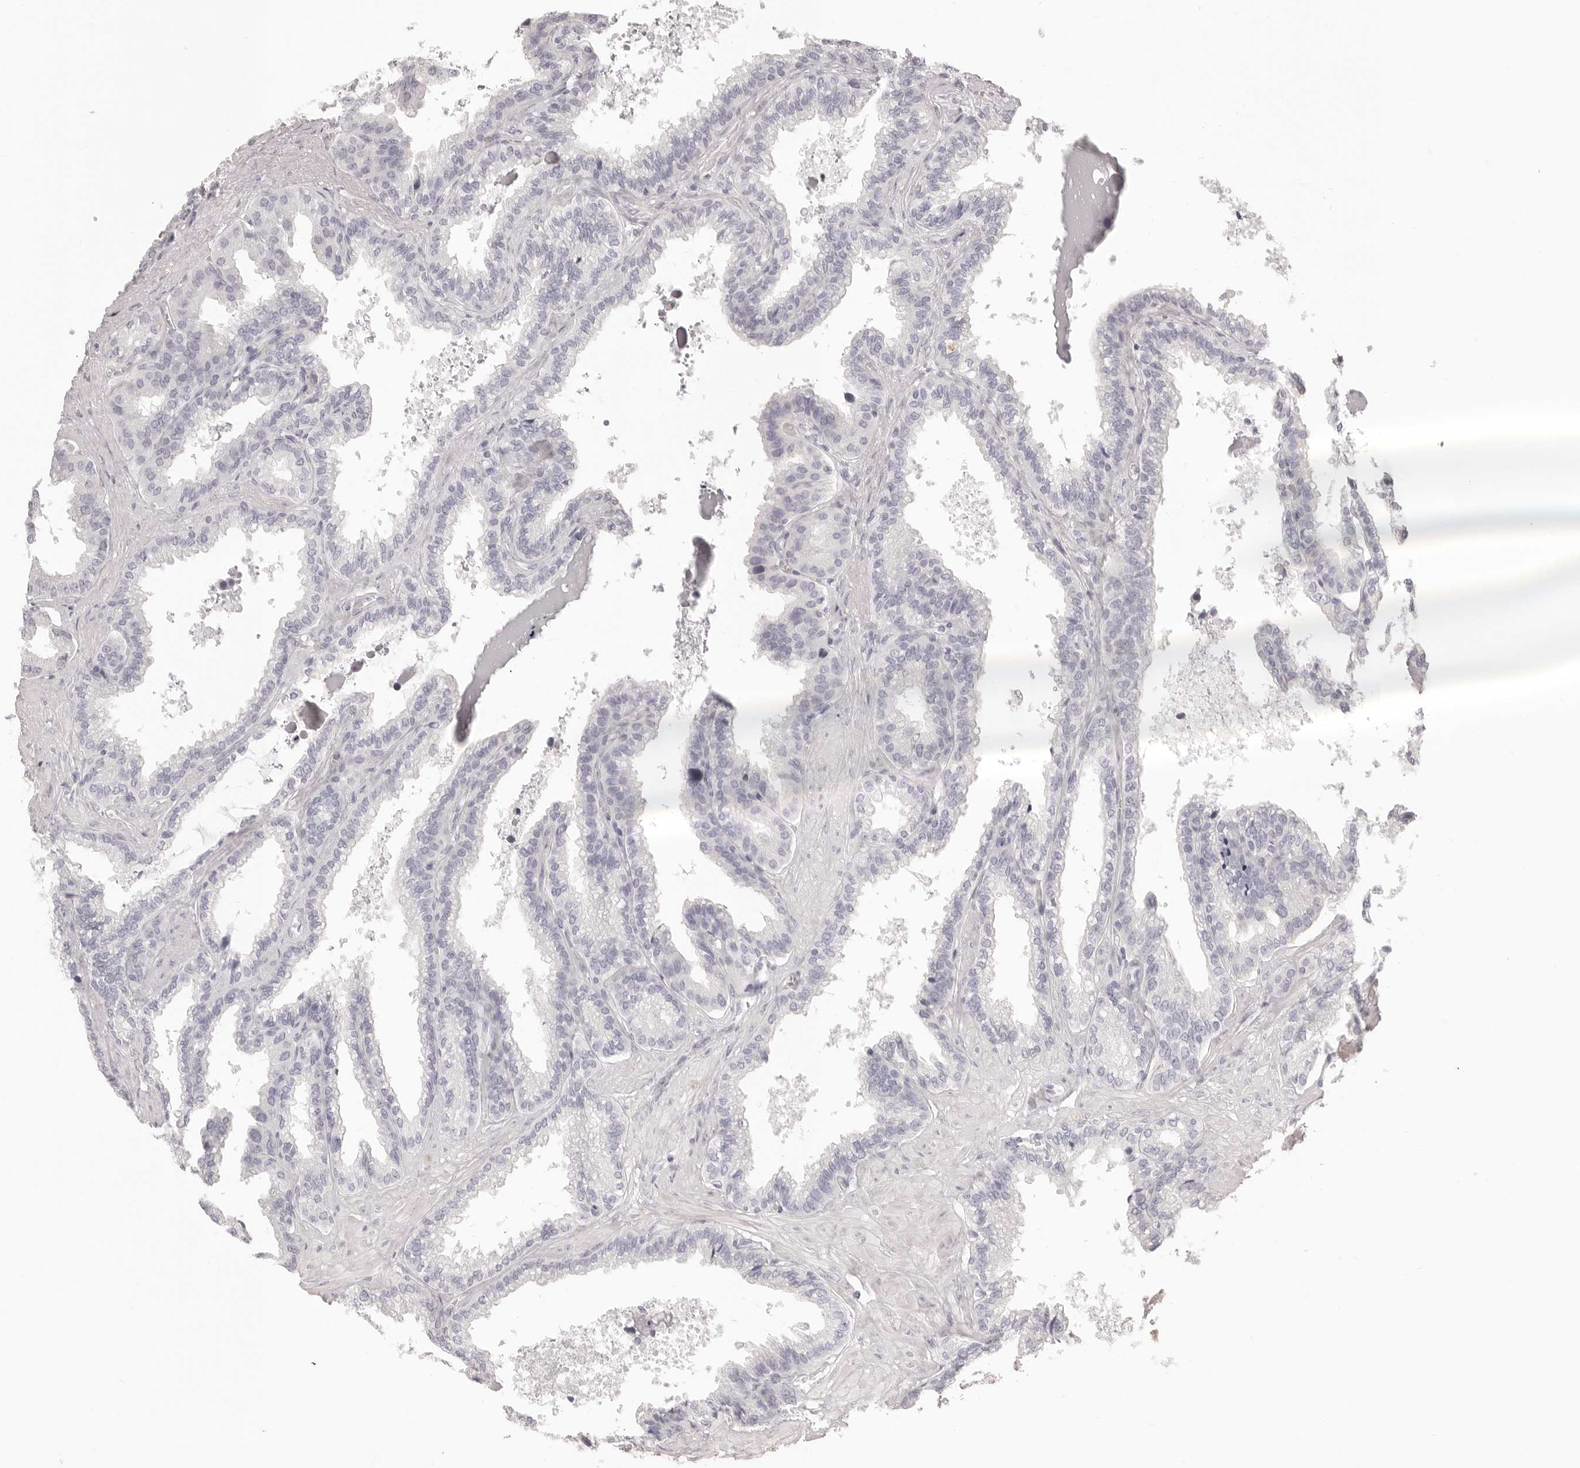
{"staining": {"intensity": "negative", "quantity": "none", "location": "none"}, "tissue": "seminal vesicle", "cell_type": "Glandular cells", "image_type": "normal", "snomed": [{"axis": "morphology", "description": "Normal tissue, NOS"}, {"axis": "topography", "description": "Seminal veicle"}], "caption": "The micrograph reveals no staining of glandular cells in benign seminal vesicle. (Brightfield microscopy of DAB IHC at high magnification).", "gene": "FABP1", "patient": {"sex": "male", "age": 46}}